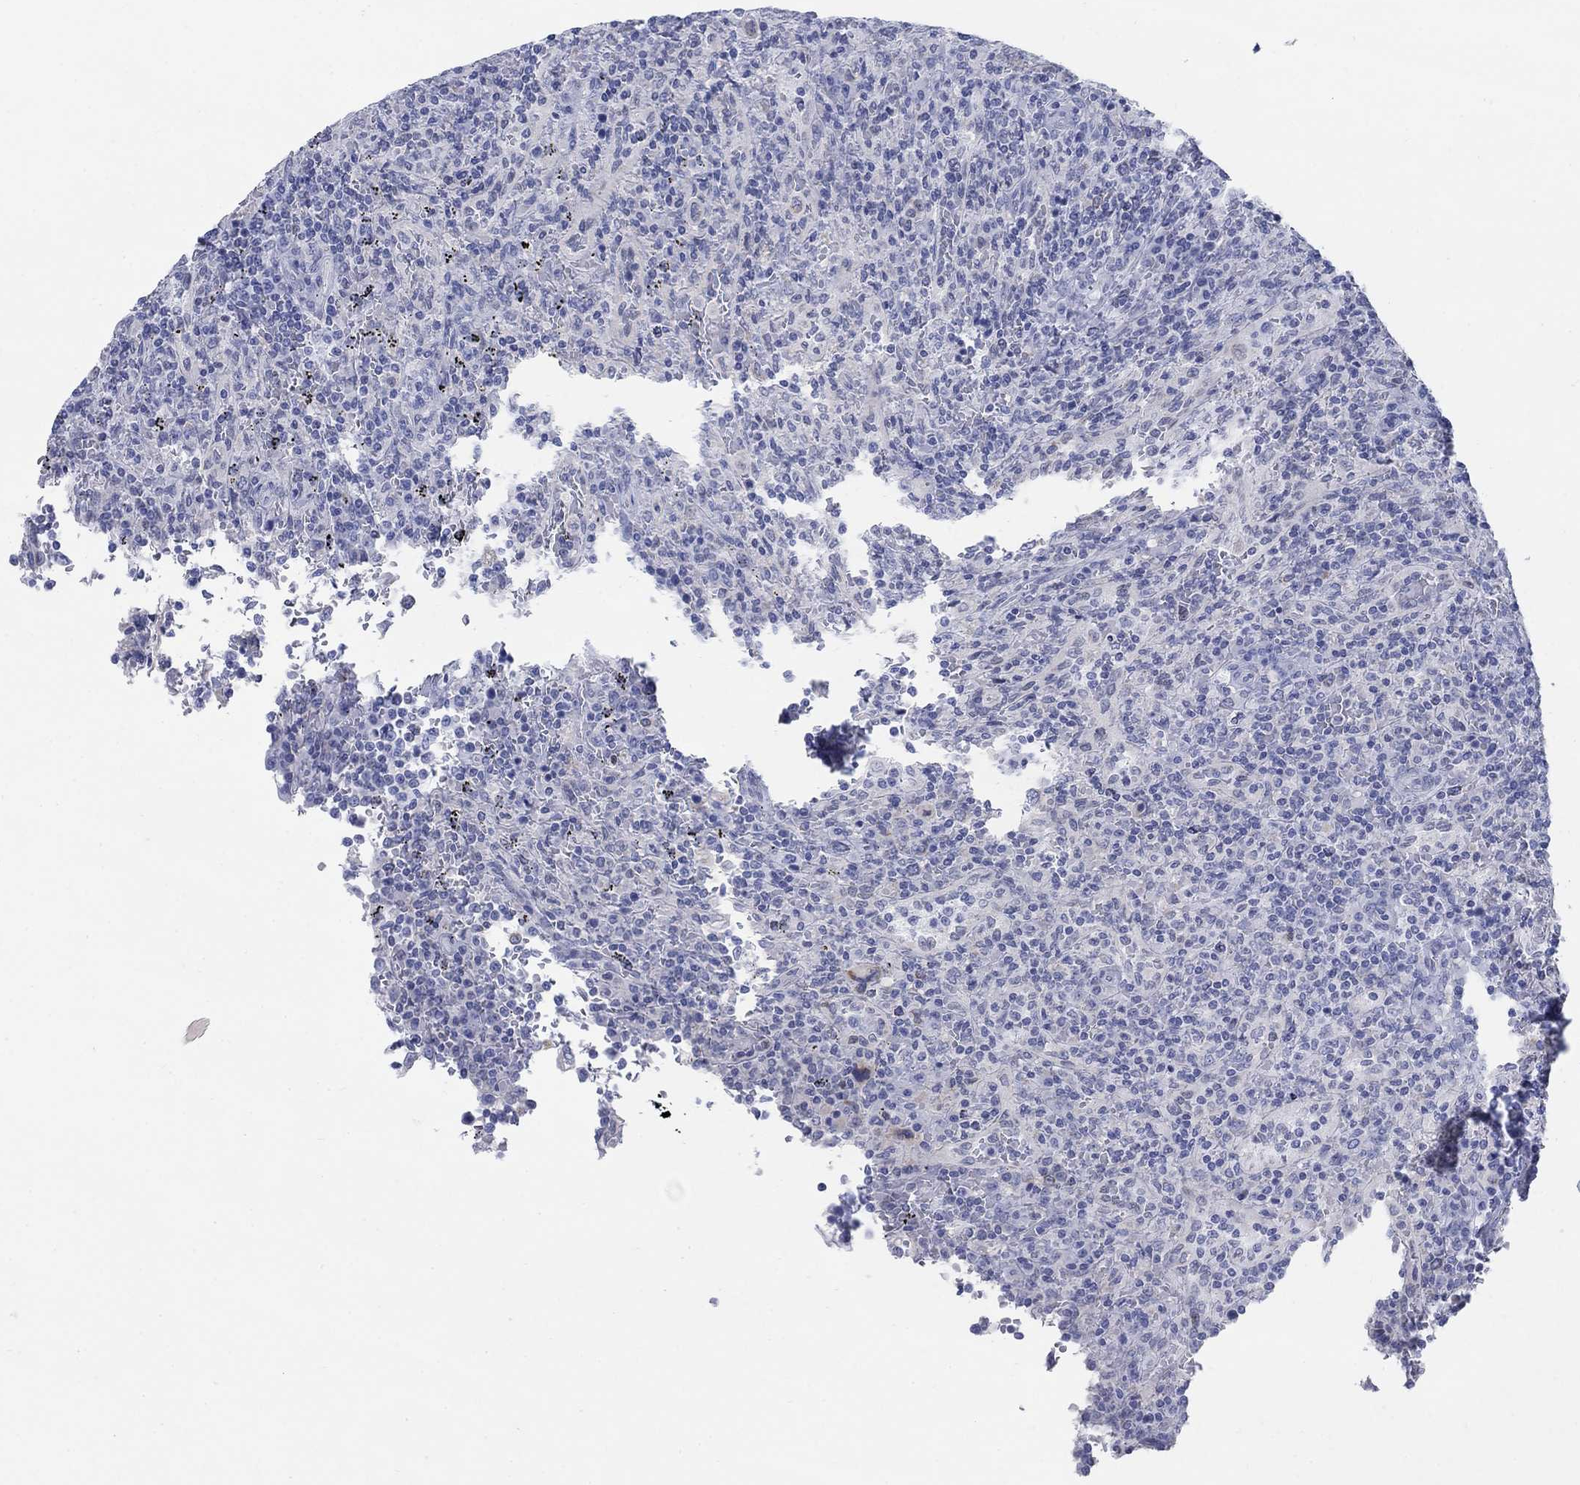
{"staining": {"intensity": "negative", "quantity": "none", "location": "none"}, "tissue": "lymphoma", "cell_type": "Tumor cells", "image_type": "cancer", "snomed": [{"axis": "morphology", "description": "Malignant lymphoma, non-Hodgkin's type, Low grade"}, {"axis": "topography", "description": "Spleen"}], "caption": "Tumor cells show no significant protein staining in lymphoma. The staining is performed using DAB (3,3'-diaminobenzidine) brown chromogen with nuclei counter-stained in using hematoxylin.", "gene": "SCCPDH", "patient": {"sex": "male", "age": 62}}